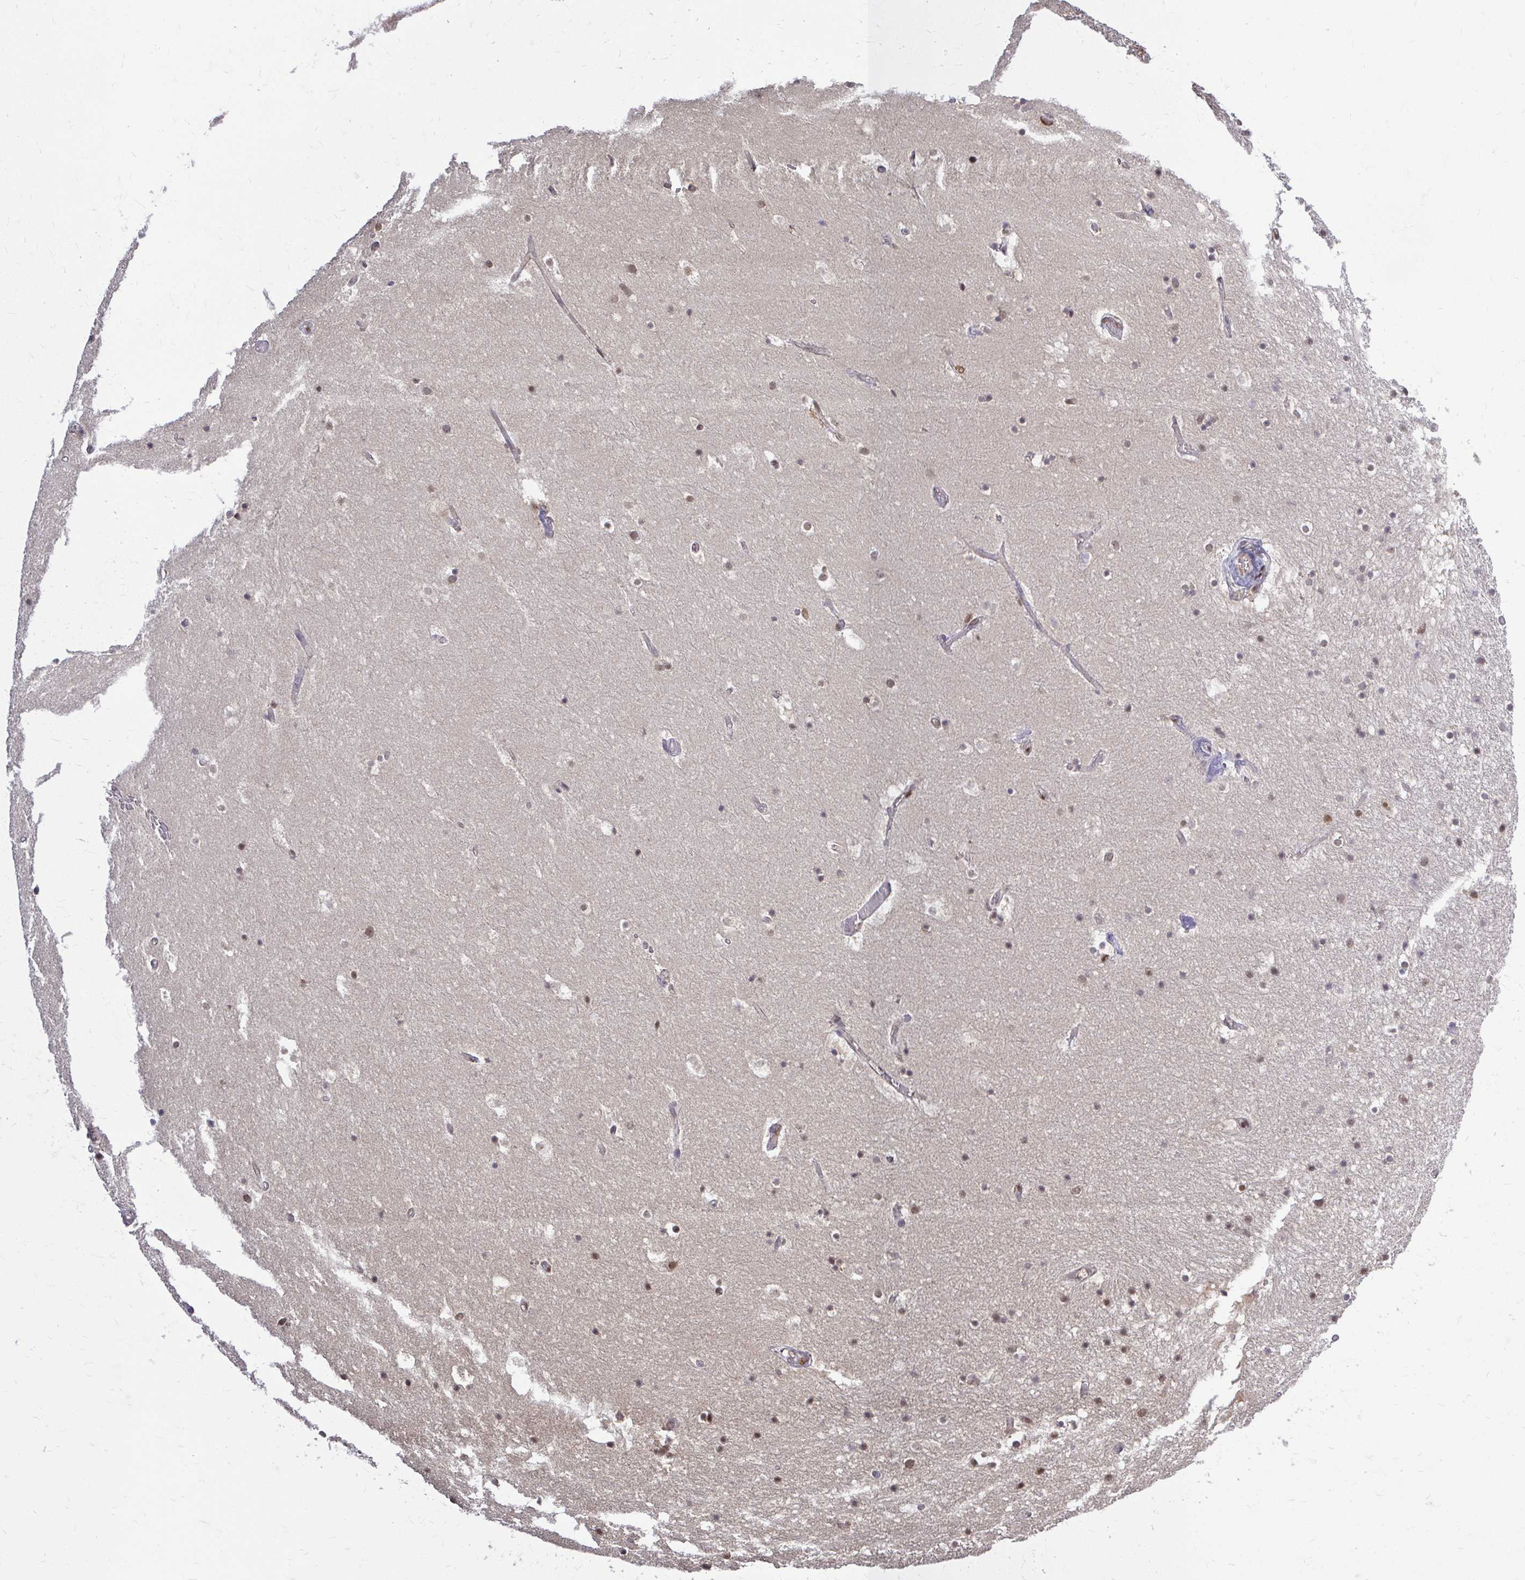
{"staining": {"intensity": "moderate", "quantity": "25%-75%", "location": "nuclear"}, "tissue": "hippocampus", "cell_type": "Glial cells", "image_type": "normal", "snomed": [{"axis": "morphology", "description": "Normal tissue, NOS"}, {"axis": "topography", "description": "Hippocampus"}], "caption": "IHC of benign hippocampus displays medium levels of moderate nuclear positivity in about 25%-75% of glial cells.", "gene": "XPO1", "patient": {"sex": "female", "age": 52}}